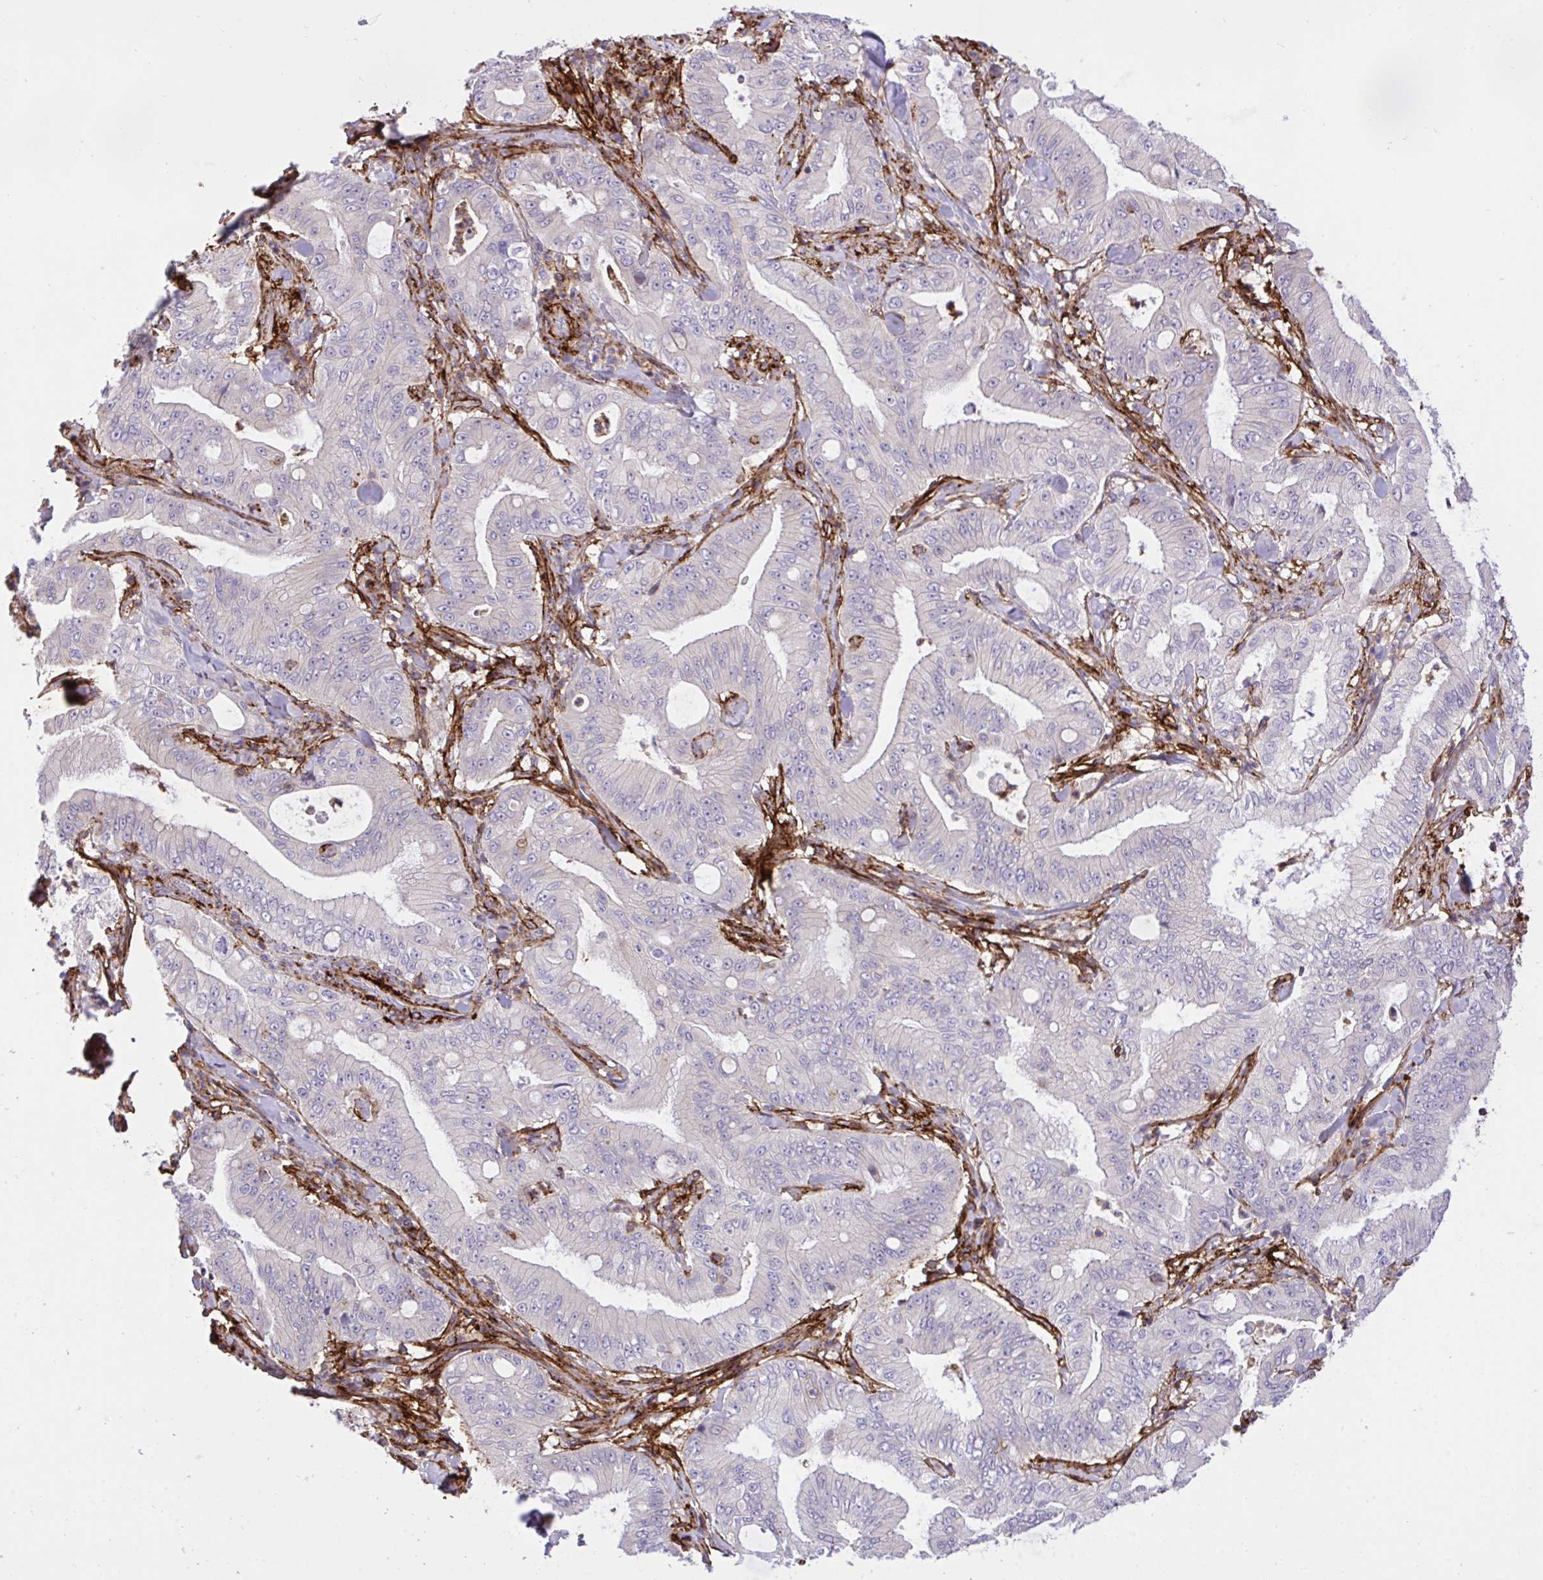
{"staining": {"intensity": "negative", "quantity": "none", "location": "none"}, "tissue": "pancreatic cancer", "cell_type": "Tumor cells", "image_type": "cancer", "snomed": [{"axis": "morphology", "description": "Adenocarcinoma, NOS"}, {"axis": "topography", "description": "Pancreas"}], "caption": "This is an immunohistochemistry (IHC) histopathology image of pancreatic adenocarcinoma. There is no staining in tumor cells.", "gene": "ERI1", "patient": {"sex": "male", "age": 71}}